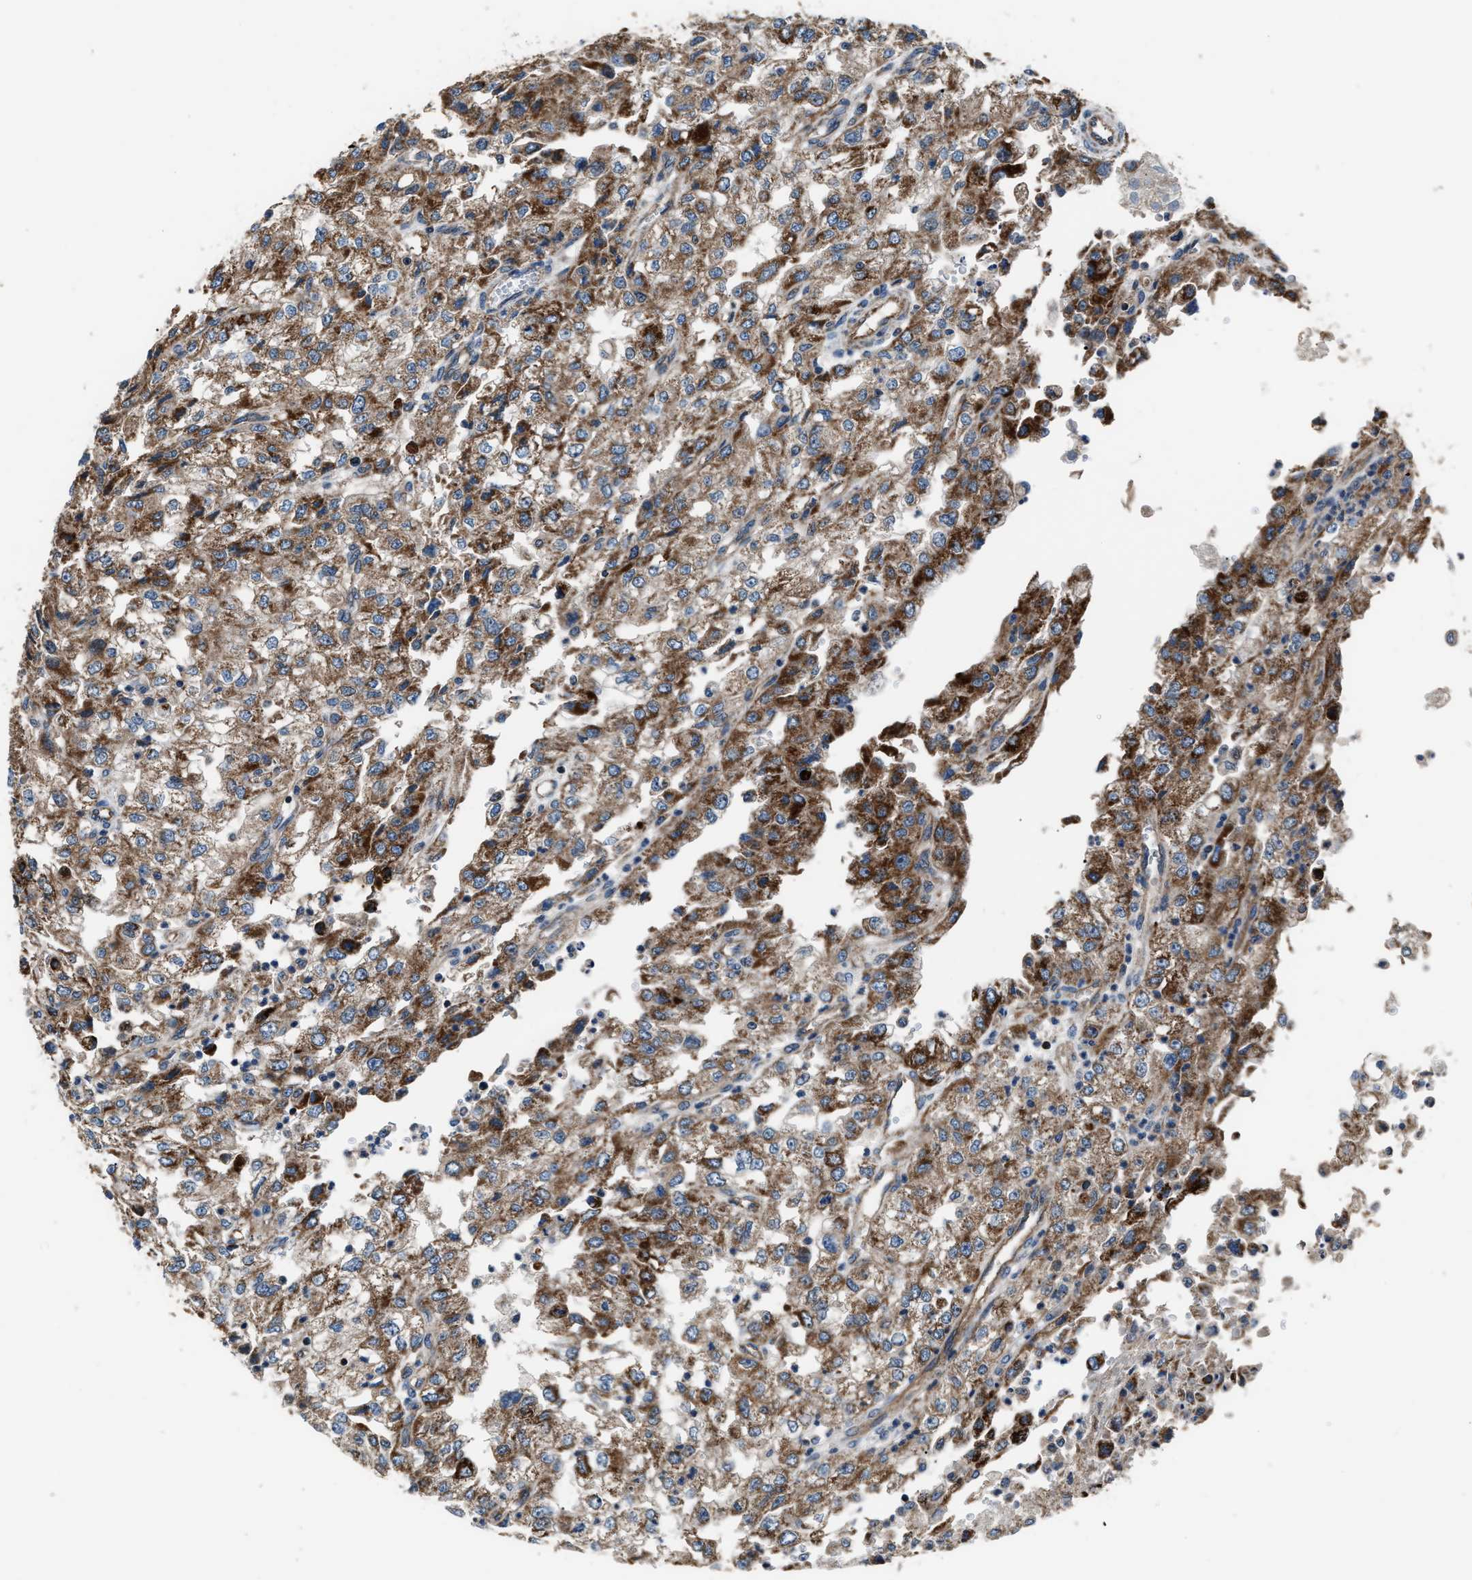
{"staining": {"intensity": "moderate", "quantity": ">75%", "location": "cytoplasmic/membranous"}, "tissue": "renal cancer", "cell_type": "Tumor cells", "image_type": "cancer", "snomed": [{"axis": "morphology", "description": "Adenocarcinoma, NOS"}, {"axis": "topography", "description": "Kidney"}], "caption": "Immunohistochemical staining of renal cancer (adenocarcinoma) exhibits medium levels of moderate cytoplasmic/membranous staining in about >75% of tumor cells. (IHC, brightfield microscopy, high magnification).", "gene": "GGCT", "patient": {"sex": "female", "age": 54}}